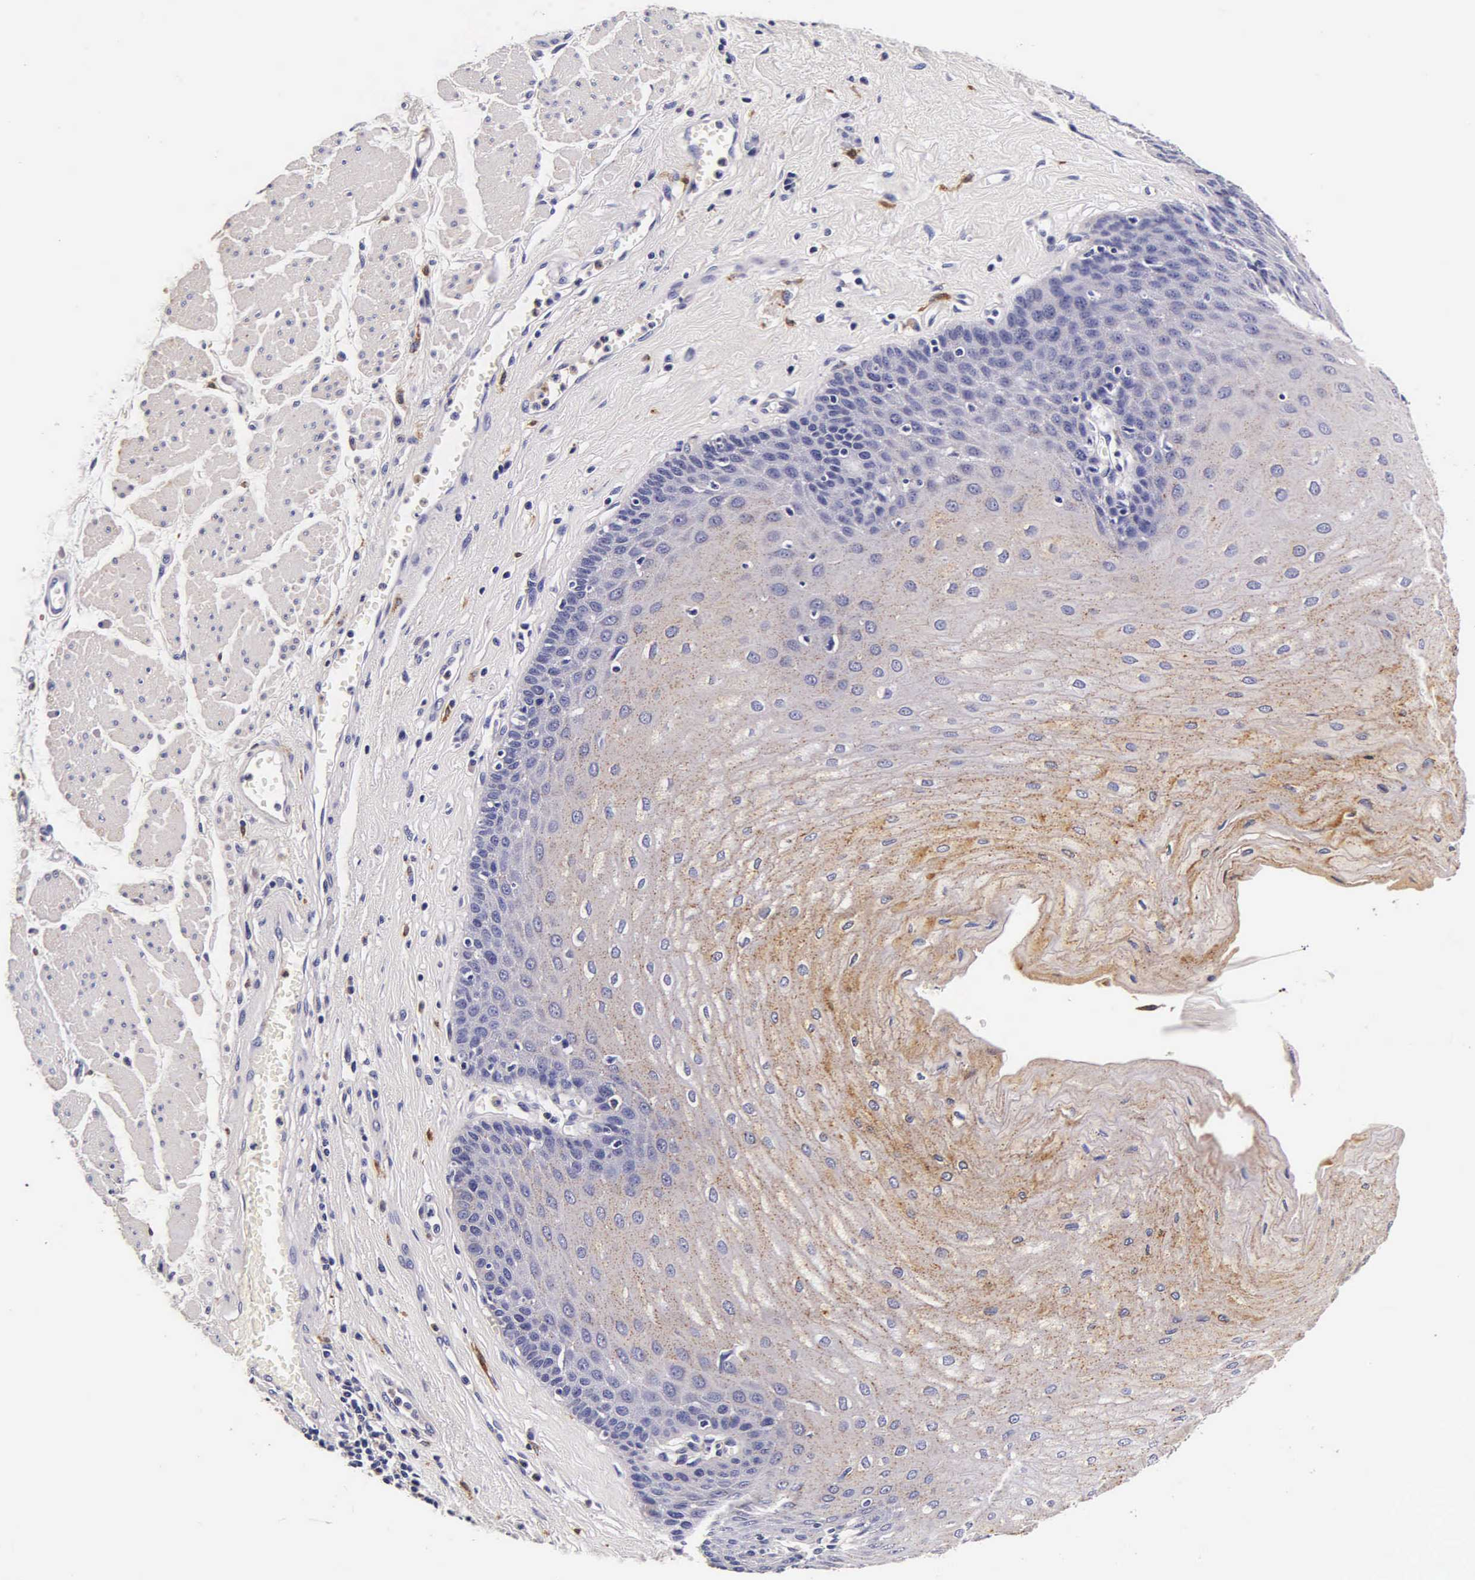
{"staining": {"intensity": "moderate", "quantity": "25%-75%", "location": "cytoplasmic/membranous"}, "tissue": "esophagus", "cell_type": "Squamous epithelial cells", "image_type": "normal", "snomed": [{"axis": "morphology", "description": "Normal tissue, NOS"}, {"axis": "topography", "description": "Esophagus"}], "caption": "This photomicrograph demonstrates immunohistochemistry staining of benign human esophagus, with medium moderate cytoplasmic/membranous expression in about 25%-75% of squamous epithelial cells.", "gene": "CTSB", "patient": {"sex": "male", "age": 65}}